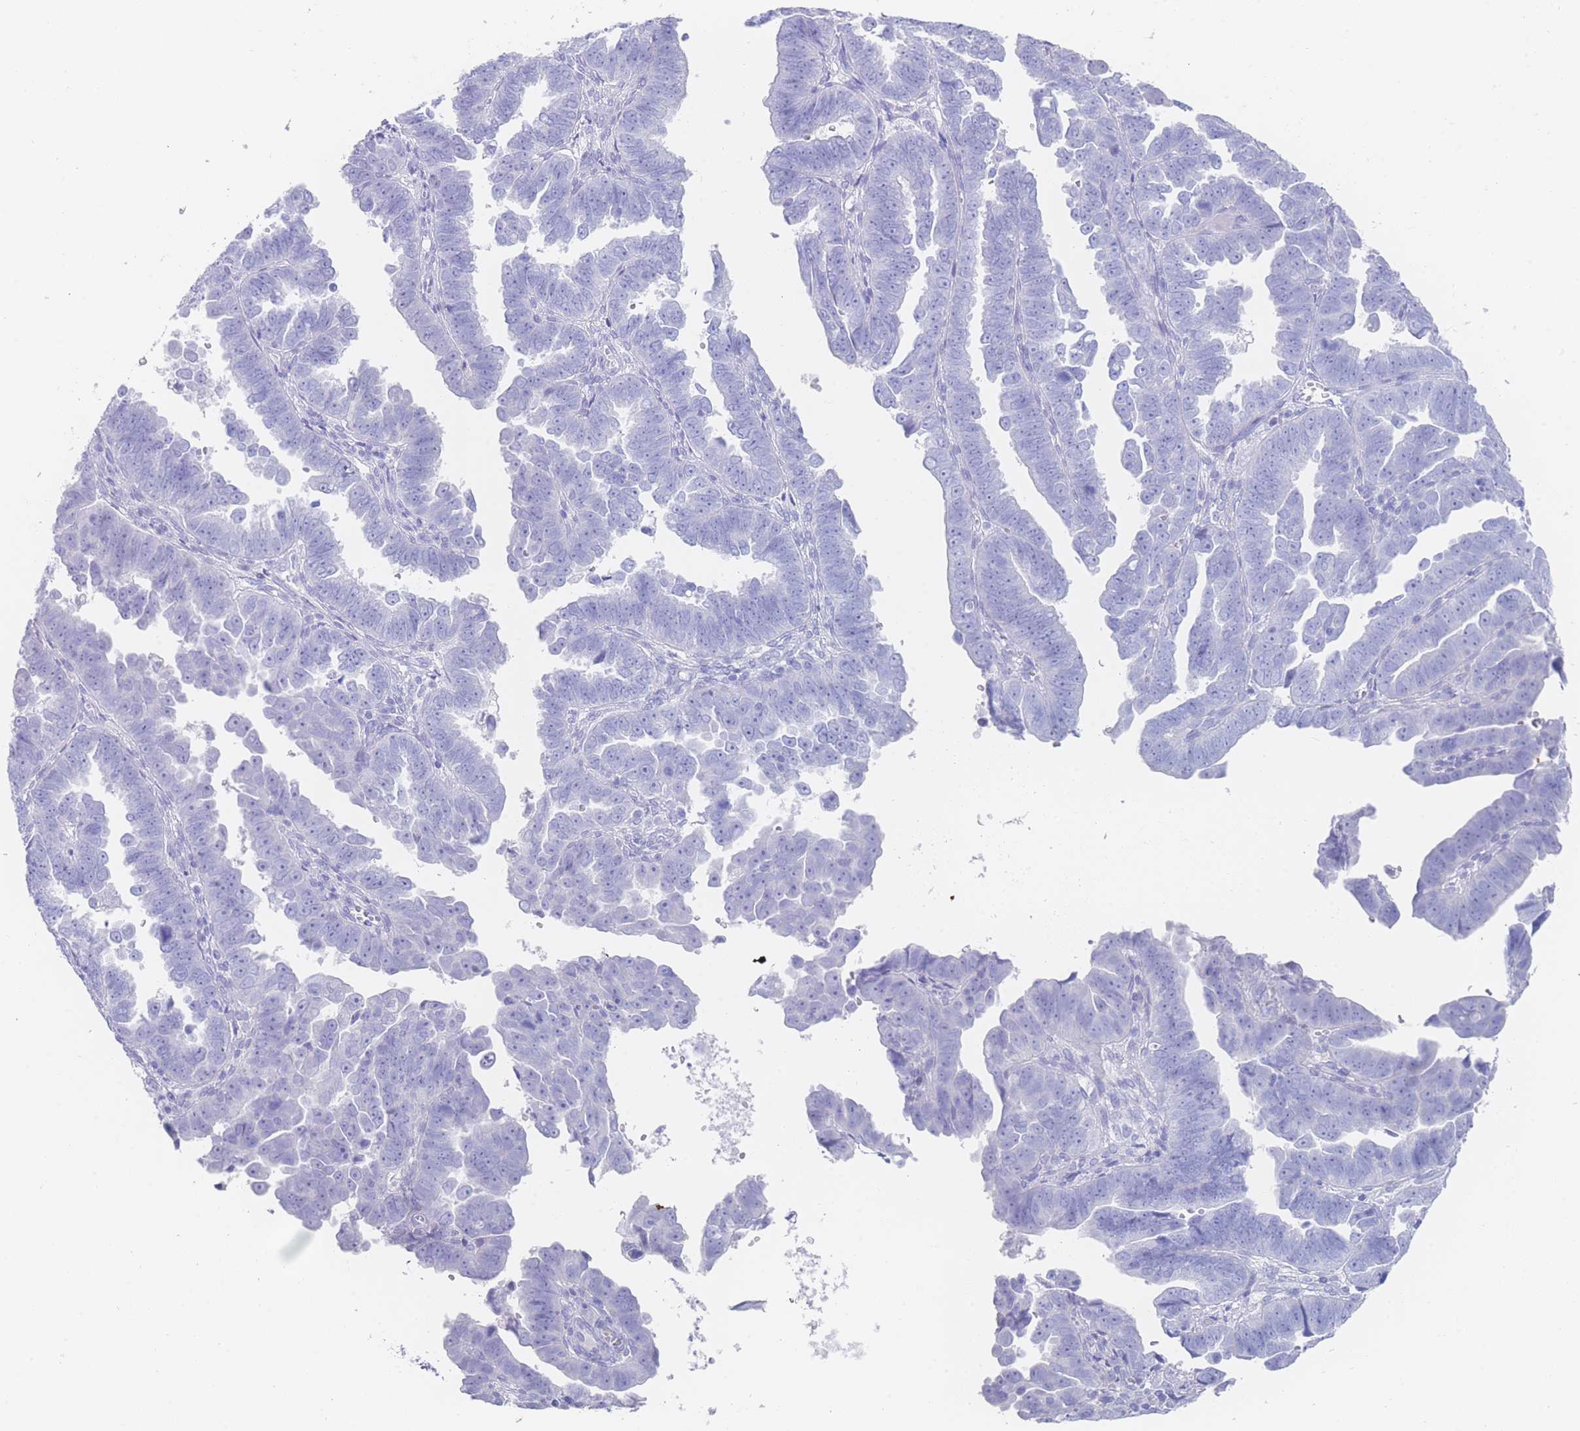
{"staining": {"intensity": "negative", "quantity": "none", "location": "none"}, "tissue": "endometrial cancer", "cell_type": "Tumor cells", "image_type": "cancer", "snomed": [{"axis": "morphology", "description": "Adenocarcinoma, NOS"}, {"axis": "topography", "description": "Endometrium"}], "caption": "High power microscopy histopathology image of an immunohistochemistry (IHC) histopathology image of endometrial cancer (adenocarcinoma), revealing no significant positivity in tumor cells. Brightfield microscopy of IHC stained with DAB (3,3'-diaminobenzidine) (brown) and hematoxylin (blue), captured at high magnification.", "gene": "LRRC37A", "patient": {"sex": "female", "age": 75}}